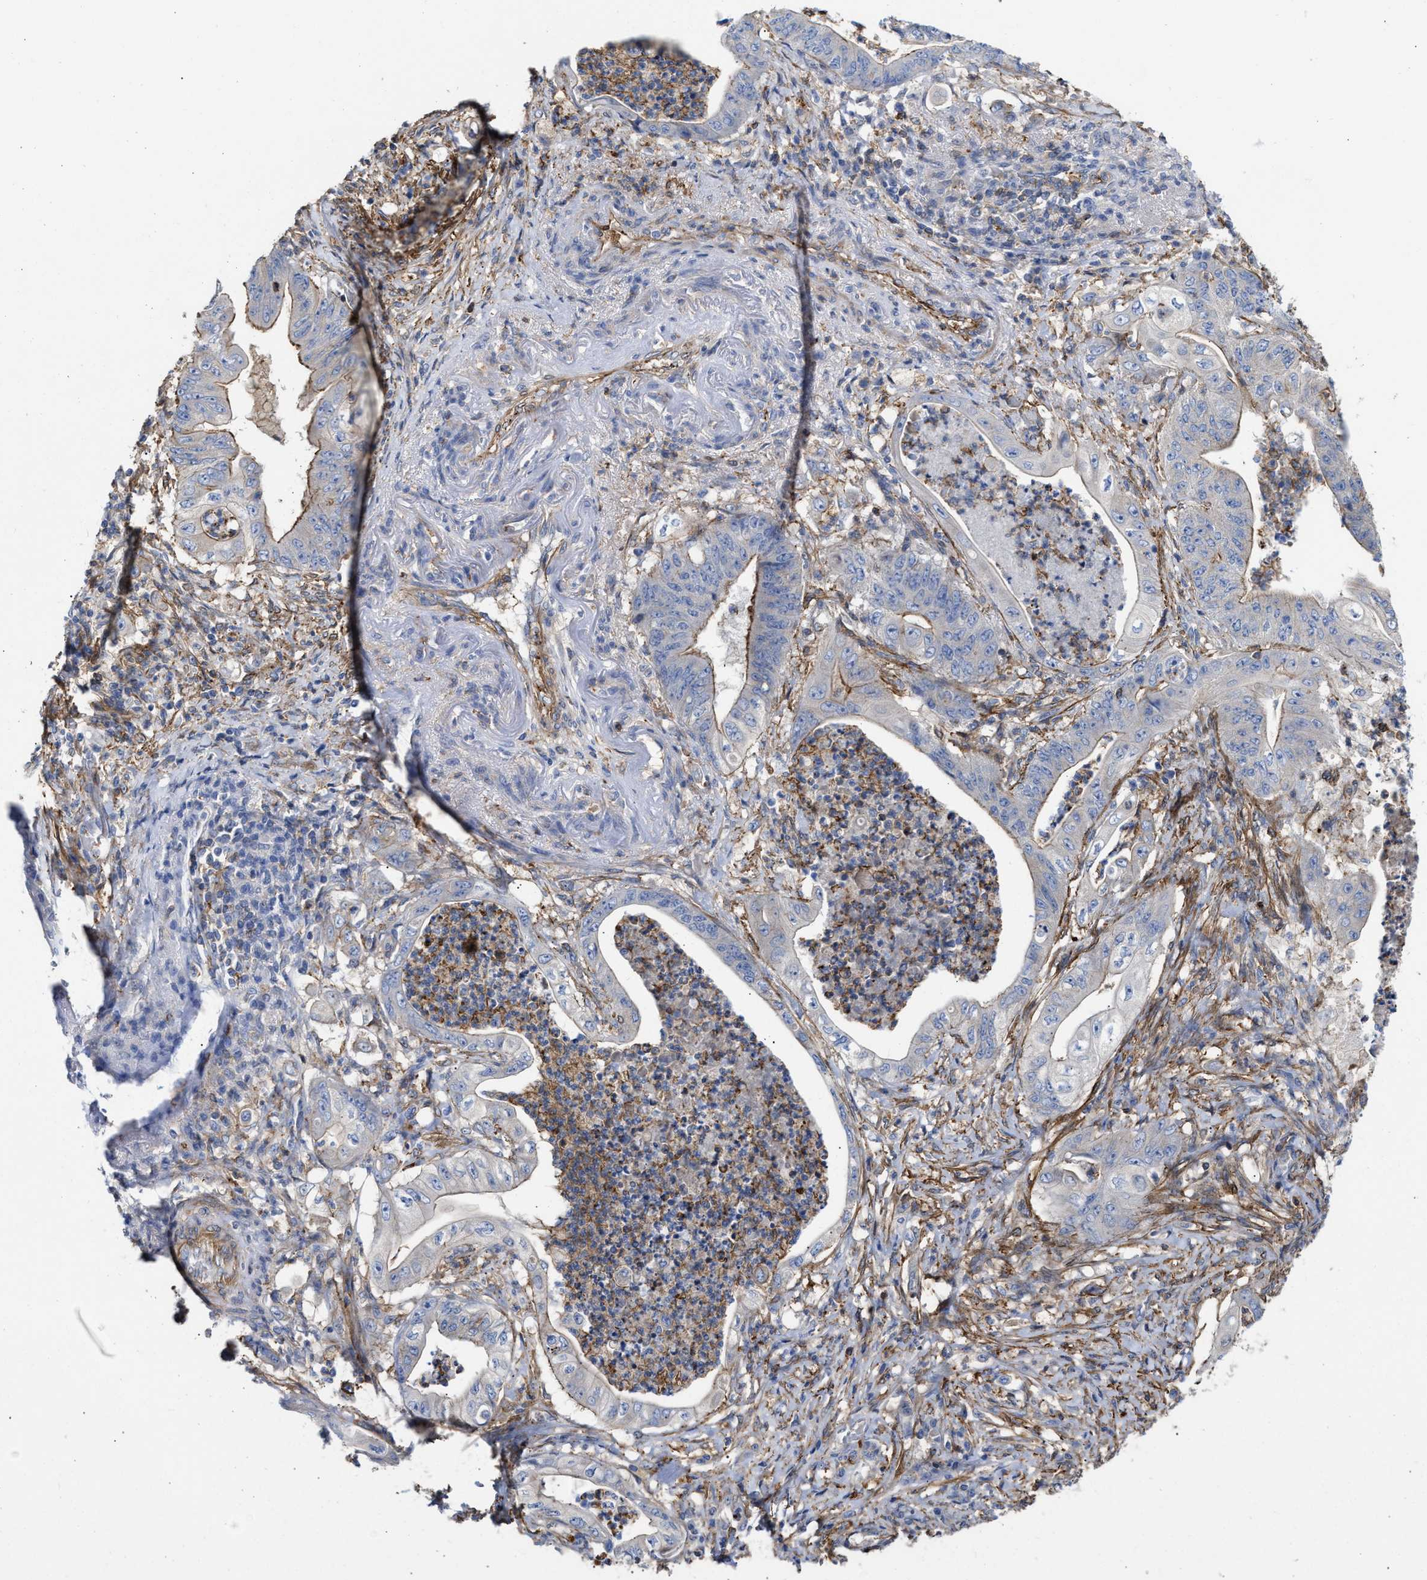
{"staining": {"intensity": "negative", "quantity": "none", "location": "none"}, "tissue": "stomach cancer", "cell_type": "Tumor cells", "image_type": "cancer", "snomed": [{"axis": "morphology", "description": "Adenocarcinoma, NOS"}, {"axis": "topography", "description": "Stomach"}], "caption": "Tumor cells show no significant protein staining in stomach cancer.", "gene": "HS3ST5", "patient": {"sex": "female", "age": 73}}